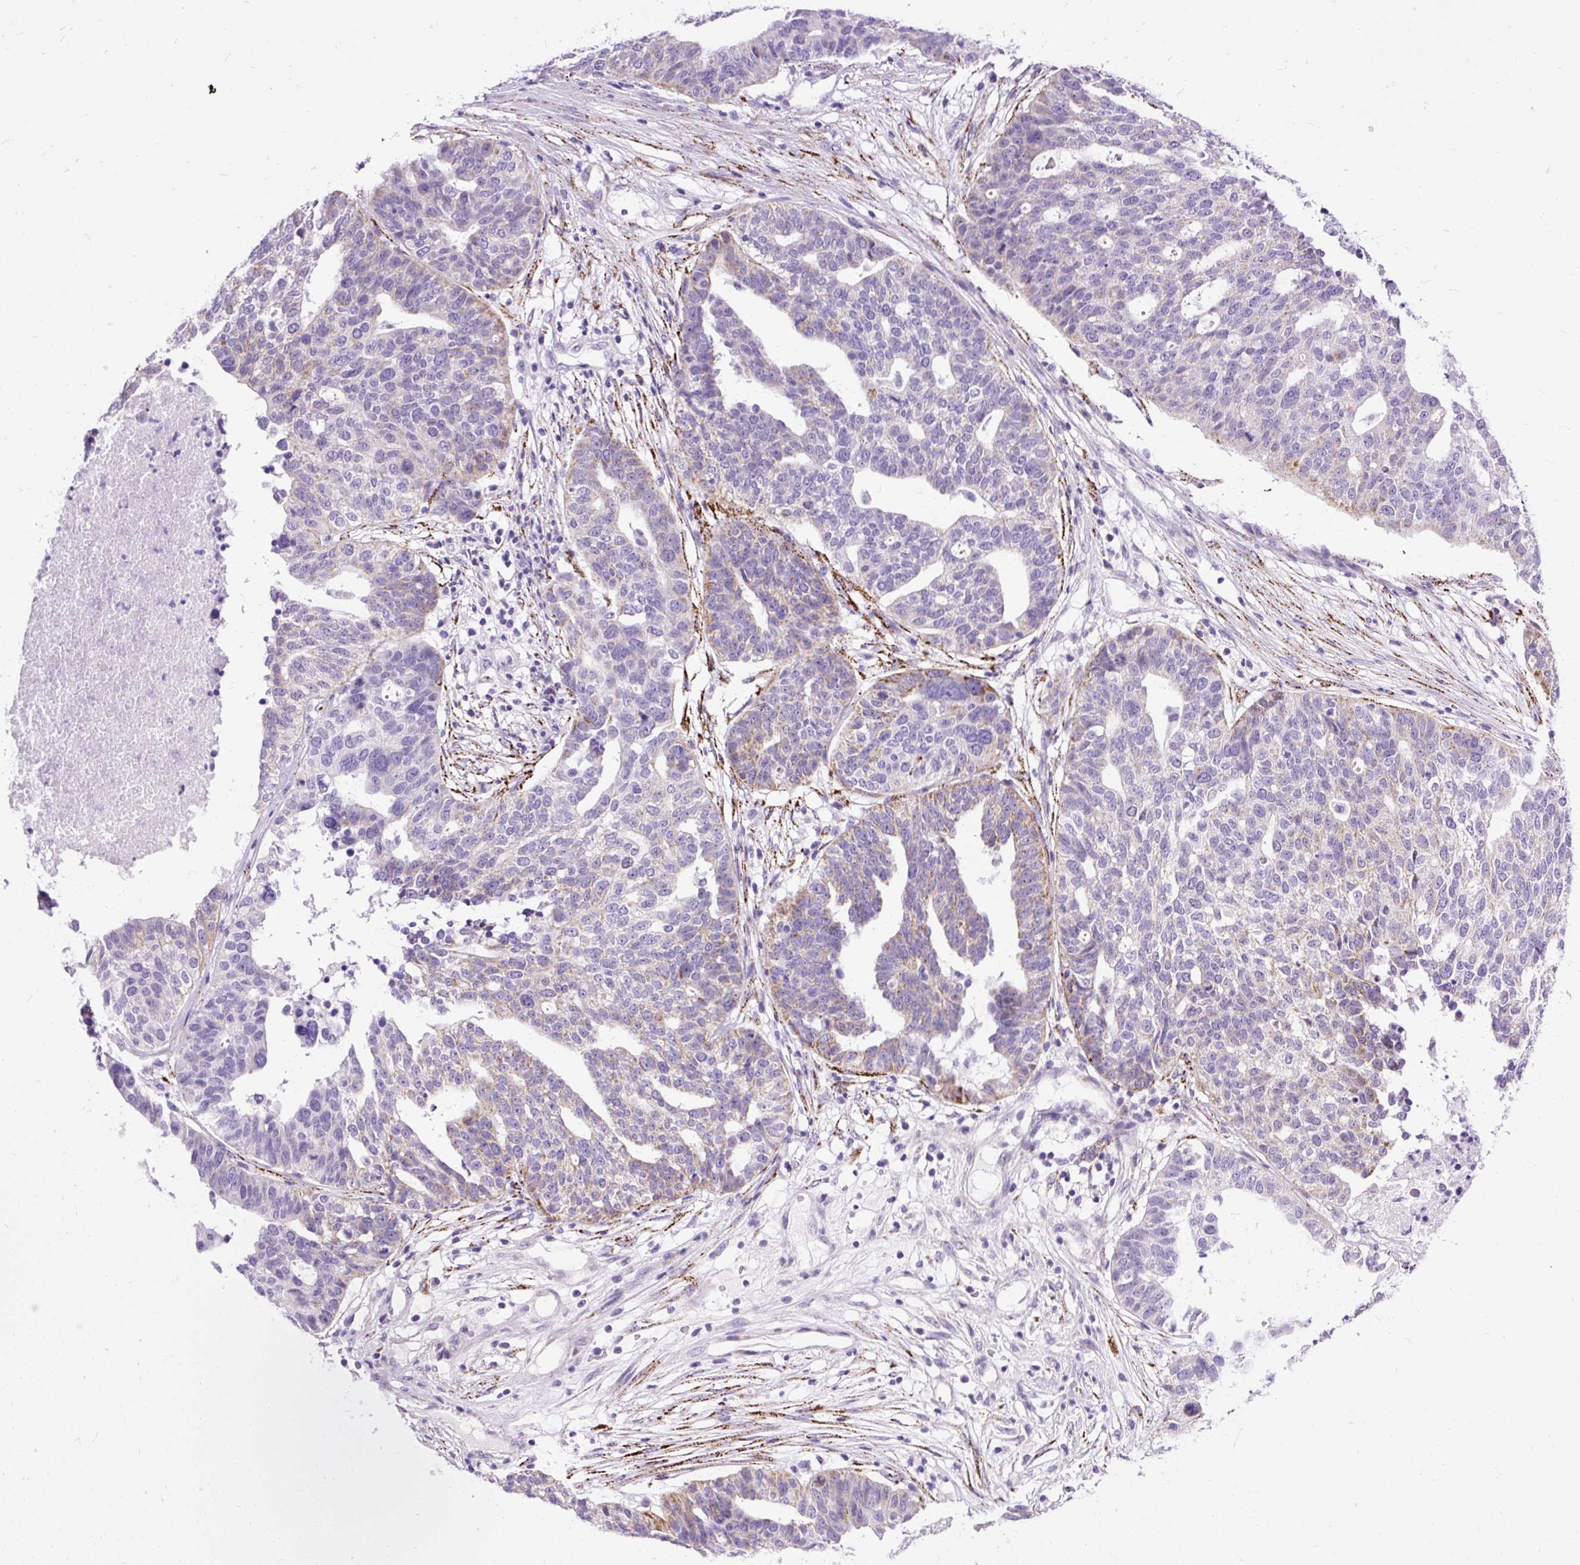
{"staining": {"intensity": "negative", "quantity": "none", "location": "none"}, "tissue": "ovarian cancer", "cell_type": "Tumor cells", "image_type": "cancer", "snomed": [{"axis": "morphology", "description": "Cystadenocarcinoma, serous, NOS"}, {"axis": "topography", "description": "Ovary"}], "caption": "This is a photomicrograph of IHC staining of ovarian cancer (serous cystadenocarcinoma), which shows no positivity in tumor cells. (Stains: DAB immunohistochemistry with hematoxylin counter stain, Microscopy: brightfield microscopy at high magnification).", "gene": "ZNF256", "patient": {"sex": "female", "age": 59}}